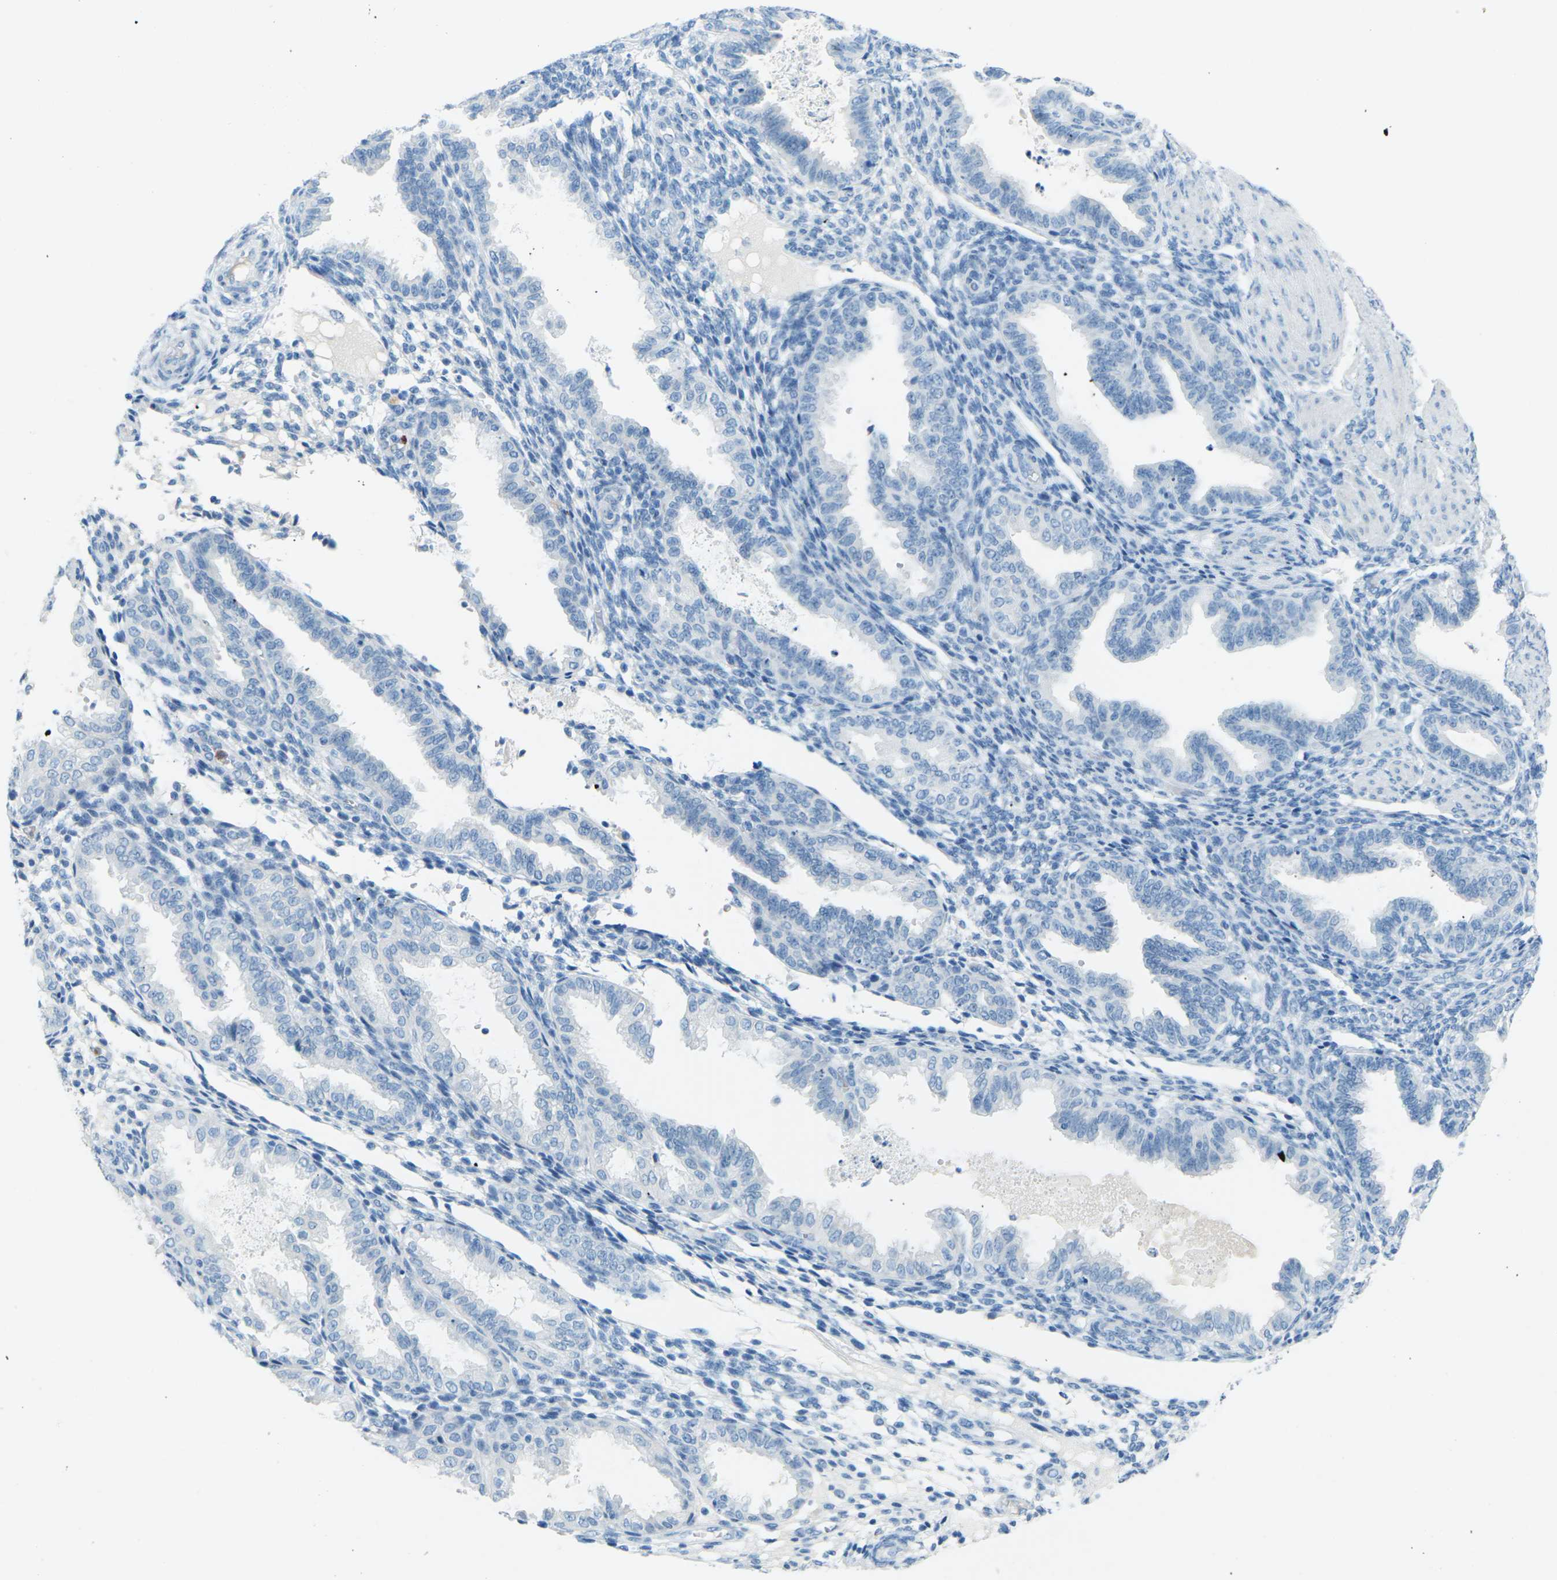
{"staining": {"intensity": "negative", "quantity": "none", "location": "none"}, "tissue": "endometrium", "cell_type": "Cells in endometrial stroma", "image_type": "normal", "snomed": [{"axis": "morphology", "description": "Normal tissue, NOS"}, {"axis": "topography", "description": "Endometrium"}], "caption": "Human endometrium stained for a protein using immunohistochemistry (IHC) exhibits no expression in cells in endometrial stroma.", "gene": "CDH16", "patient": {"sex": "female", "age": 33}}